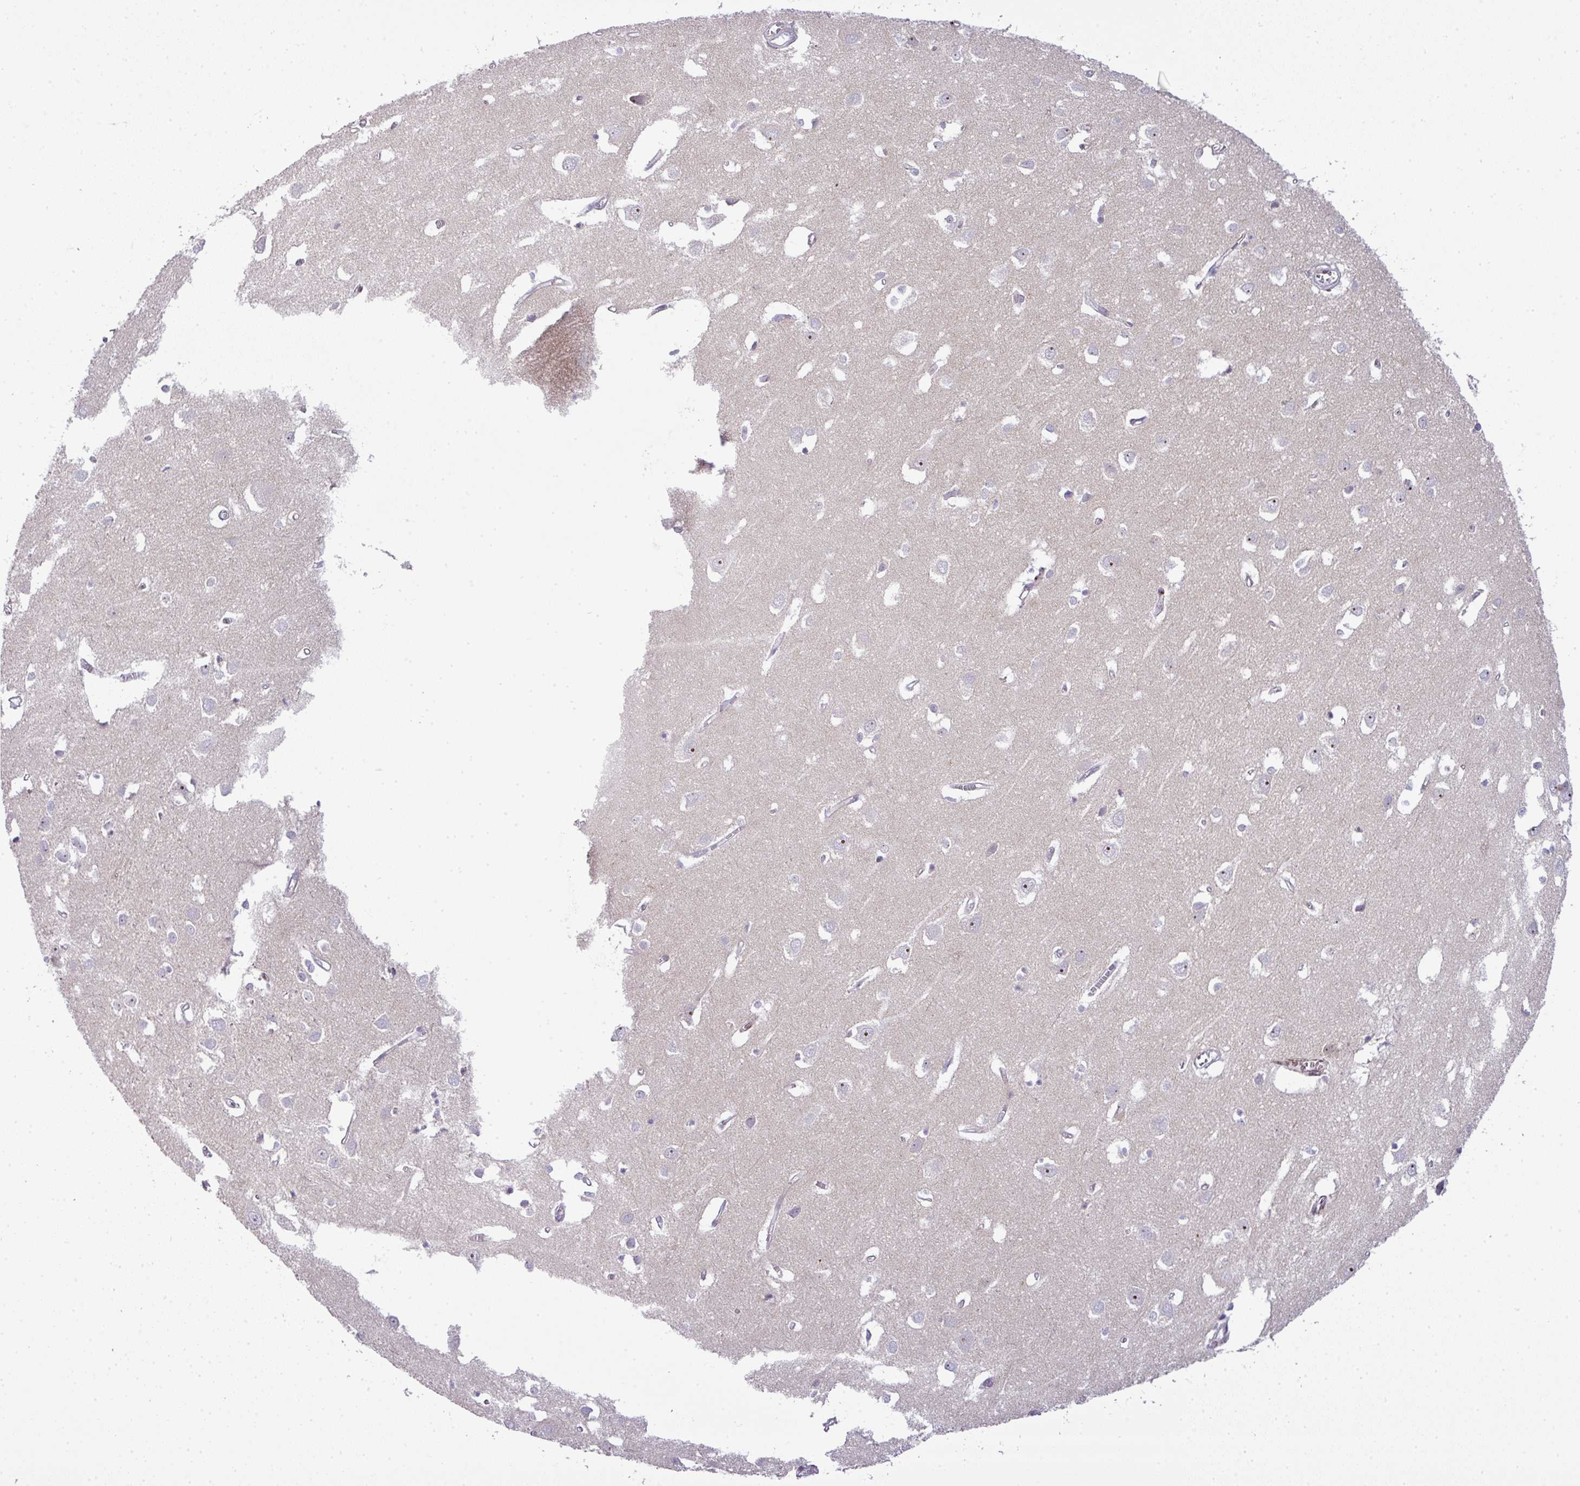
{"staining": {"intensity": "moderate", "quantity": "<25%", "location": "cytoplasmic/membranous"}, "tissue": "cerebral cortex", "cell_type": "Endothelial cells", "image_type": "normal", "snomed": [{"axis": "morphology", "description": "Normal tissue, NOS"}, {"axis": "topography", "description": "Cerebral cortex"}], "caption": "This is an image of immunohistochemistry (IHC) staining of unremarkable cerebral cortex, which shows moderate staining in the cytoplasmic/membranous of endothelial cells.", "gene": "ATP6V1F", "patient": {"sex": "male", "age": 70}}